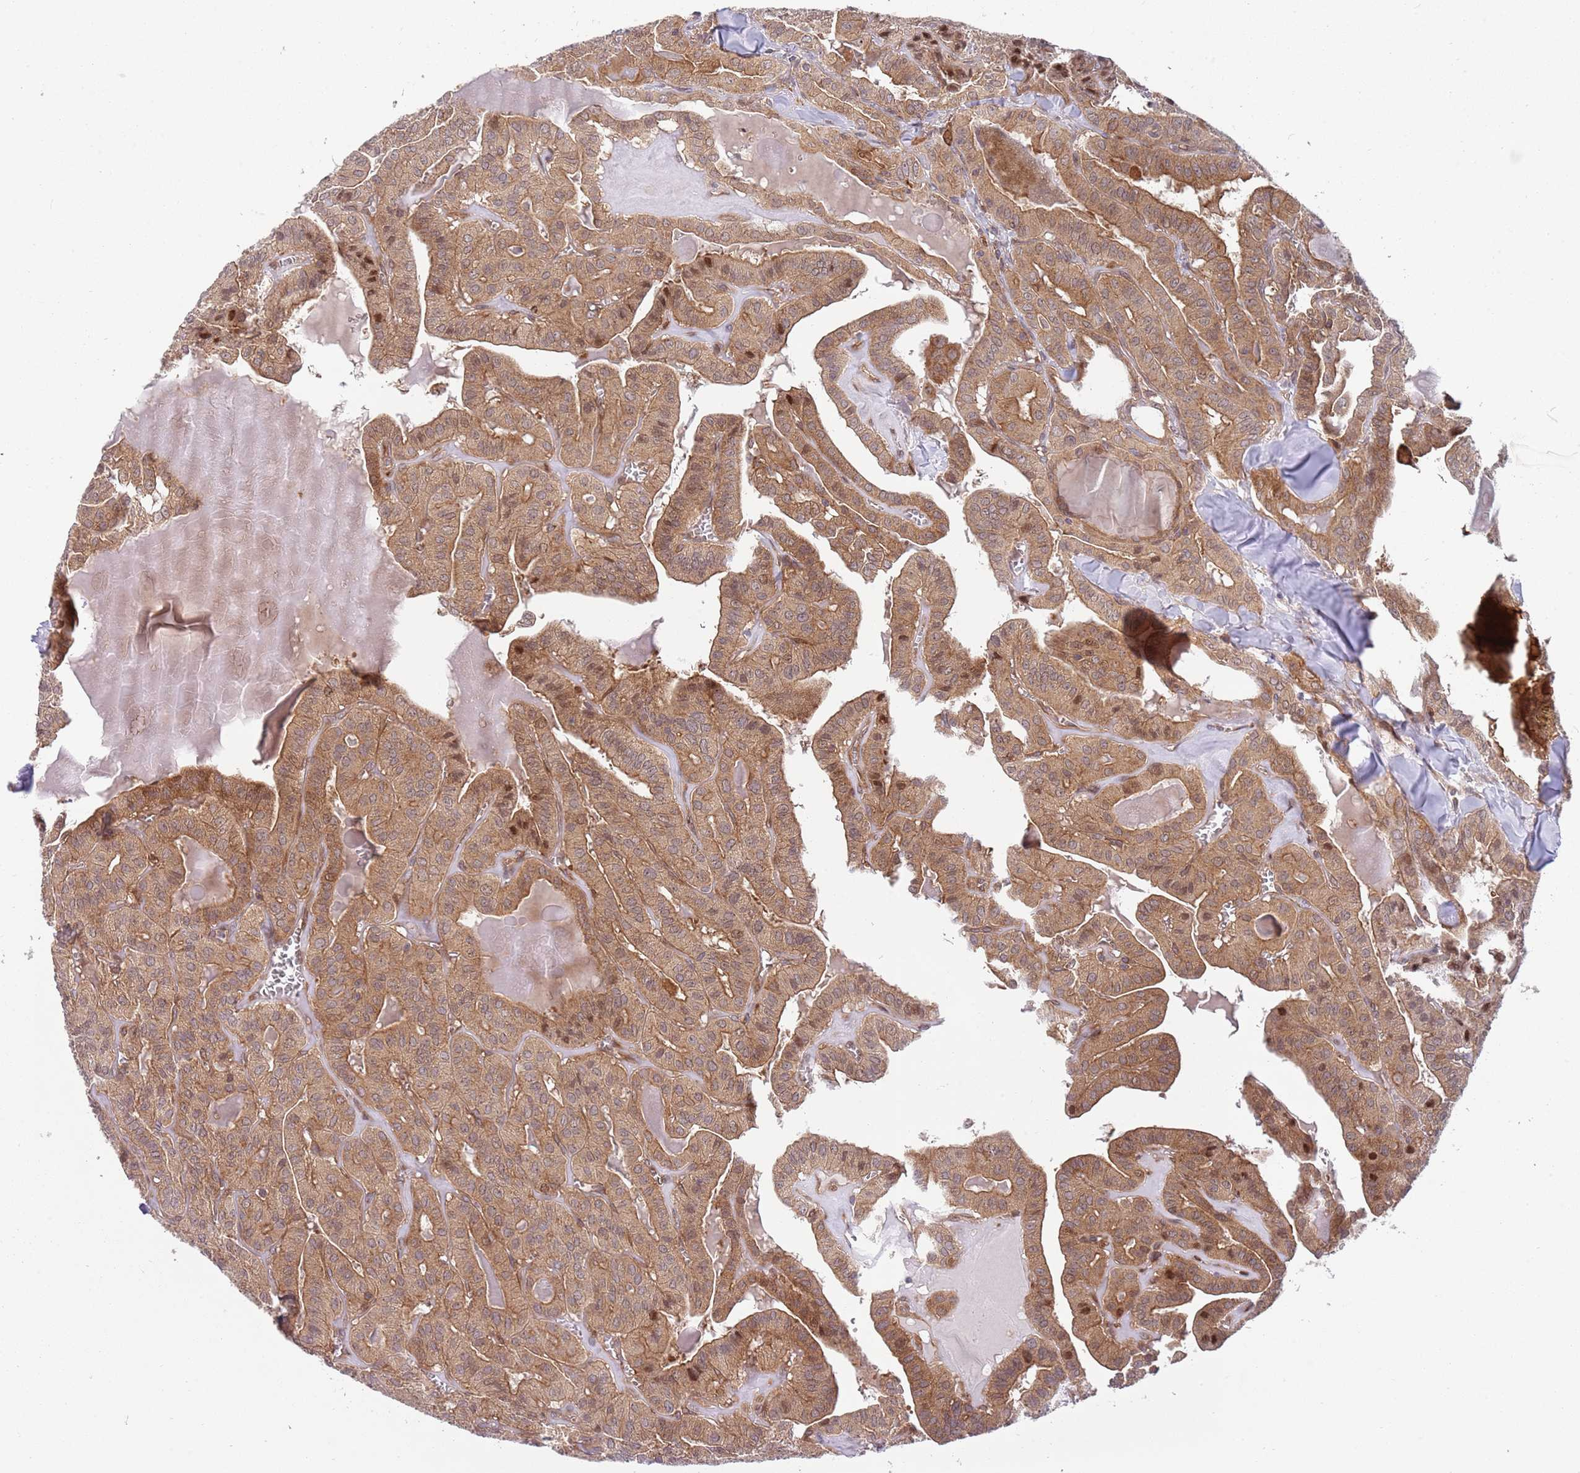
{"staining": {"intensity": "moderate", "quantity": ">75%", "location": "cytoplasmic/membranous,nuclear"}, "tissue": "thyroid cancer", "cell_type": "Tumor cells", "image_type": "cancer", "snomed": [{"axis": "morphology", "description": "Papillary adenocarcinoma, NOS"}, {"axis": "topography", "description": "Thyroid gland"}], "caption": "Moderate cytoplasmic/membranous and nuclear protein staining is identified in about >75% of tumor cells in thyroid cancer (papillary adenocarcinoma).", "gene": "GGA1", "patient": {"sex": "male", "age": 52}}